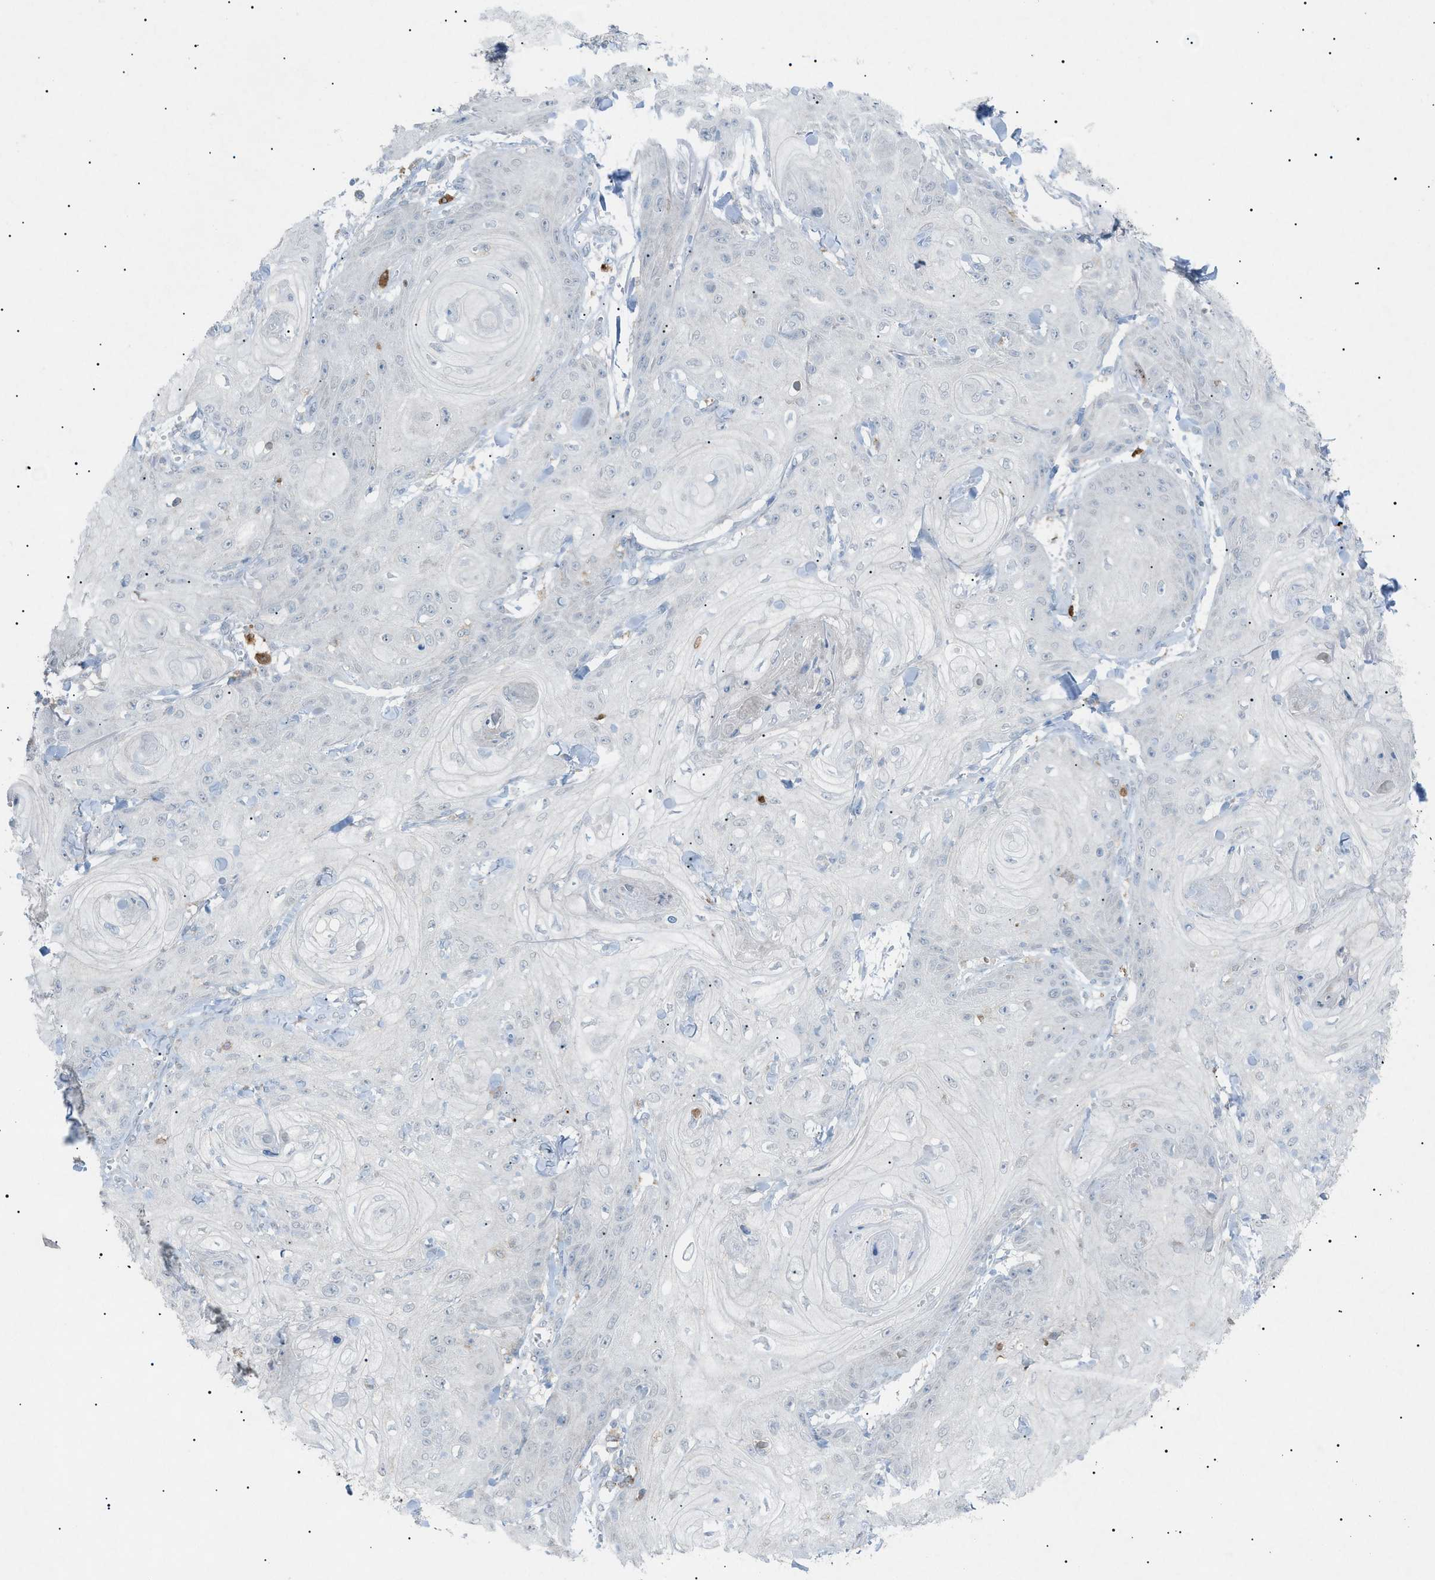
{"staining": {"intensity": "negative", "quantity": "none", "location": "none"}, "tissue": "skin cancer", "cell_type": "Tumor cells", "image_type": "cancer", "snomed": [{"axis": "morphology", "description": "Squamous cell carcinoma, NOS"}, {"axis": "topography", "description": "Skin"}], "caption": "DAB immunohistochemical staining of skin cancer reveals no significant positivity in tumor cells.", "gene": "BTK", "patient": {"sex": "male", "age": 74}}